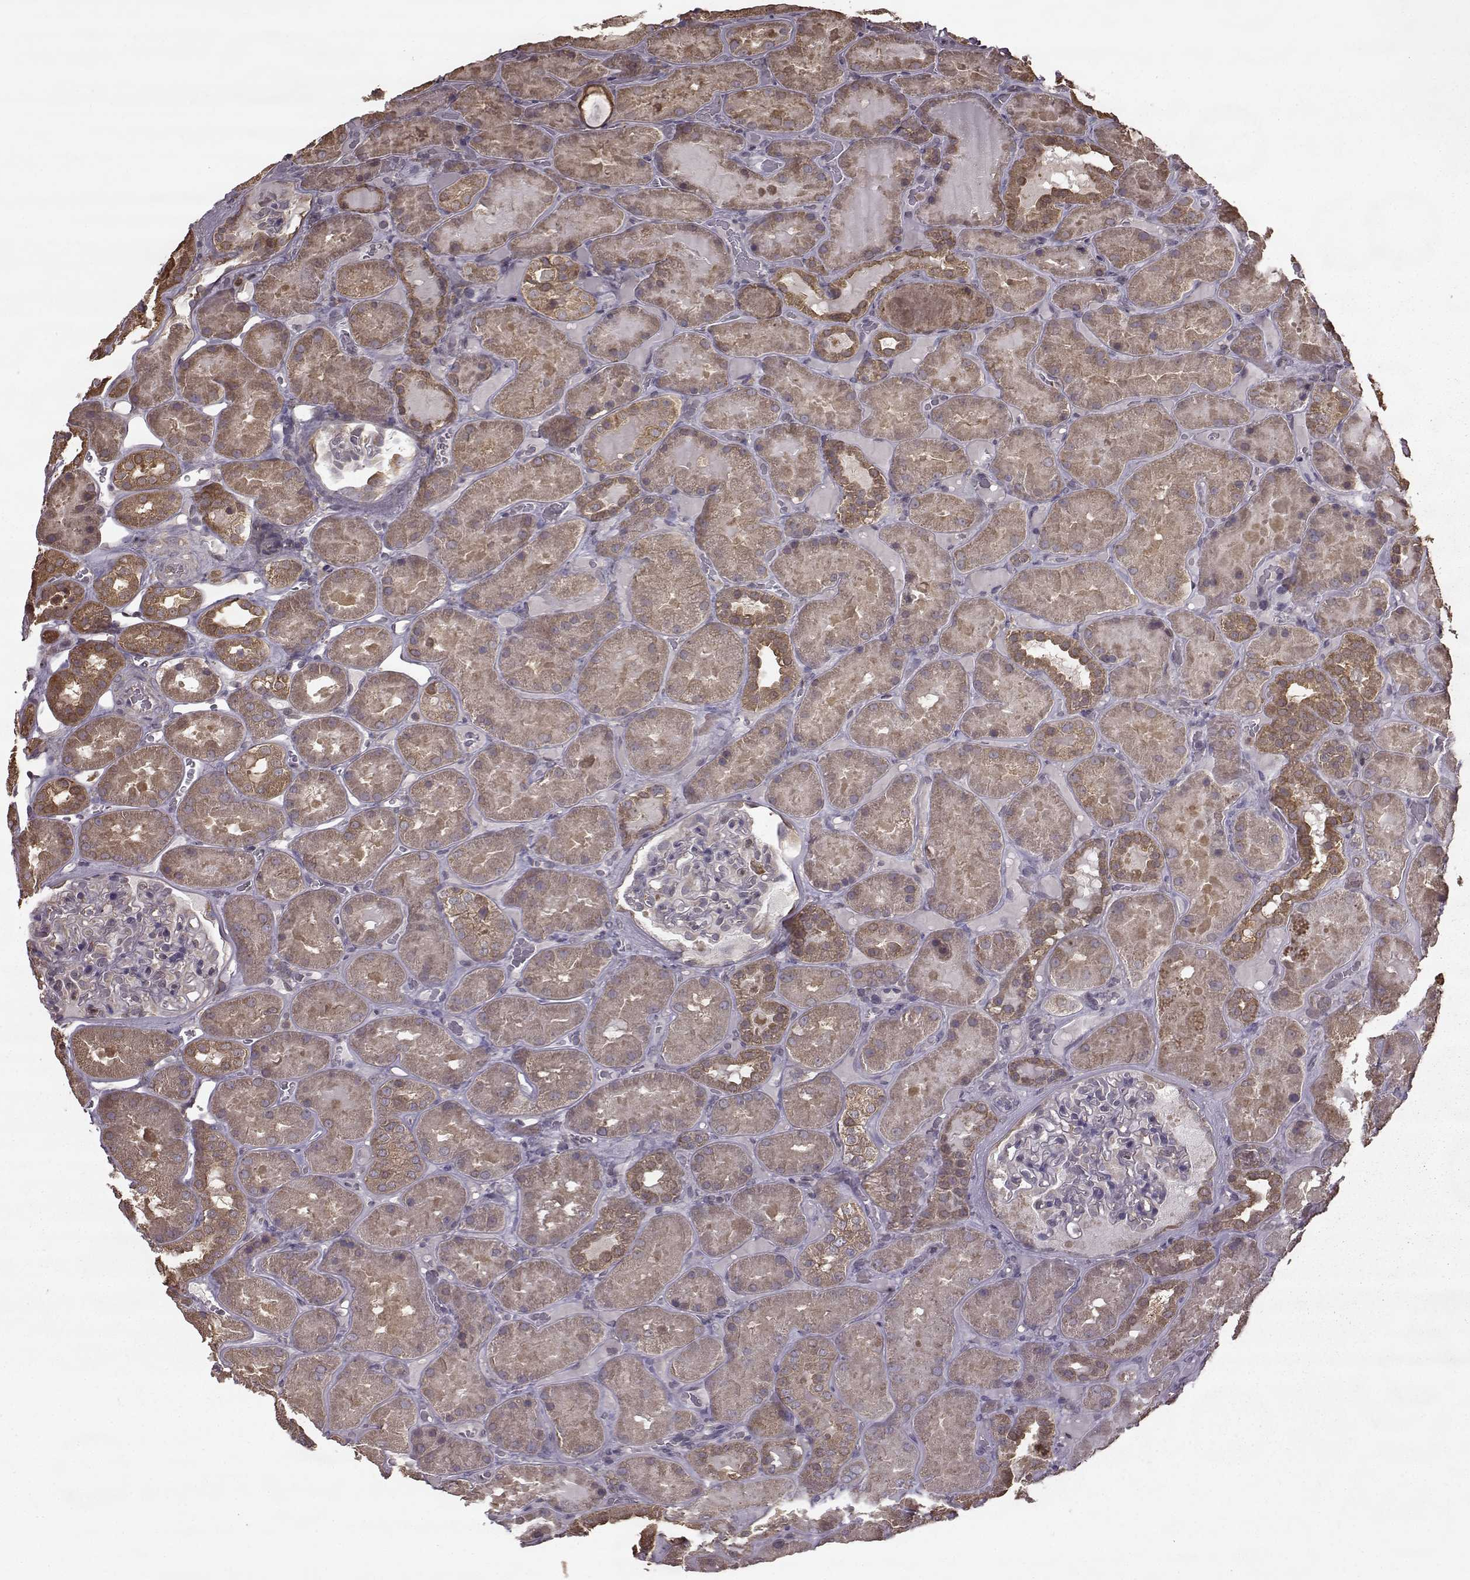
{"staining": {"intensity": "negative", "quantity": "none", "location": "none"}, "tissue": "kidney", "cell_type": "Cells in glomeruli", "image_type": "normal", "snomed": [{"axis": "morphology", "description": "Normal tissue, NOS"}, {"axis": "topography", "description": "Kidney"}], "caption": "This is an immunohistochemistry (IHC) micrograph of unremarkable kidney. There is no expression in cells in glomeruli.", "gene": "NME1", "patient": {"sex": "male", "age": 73}}